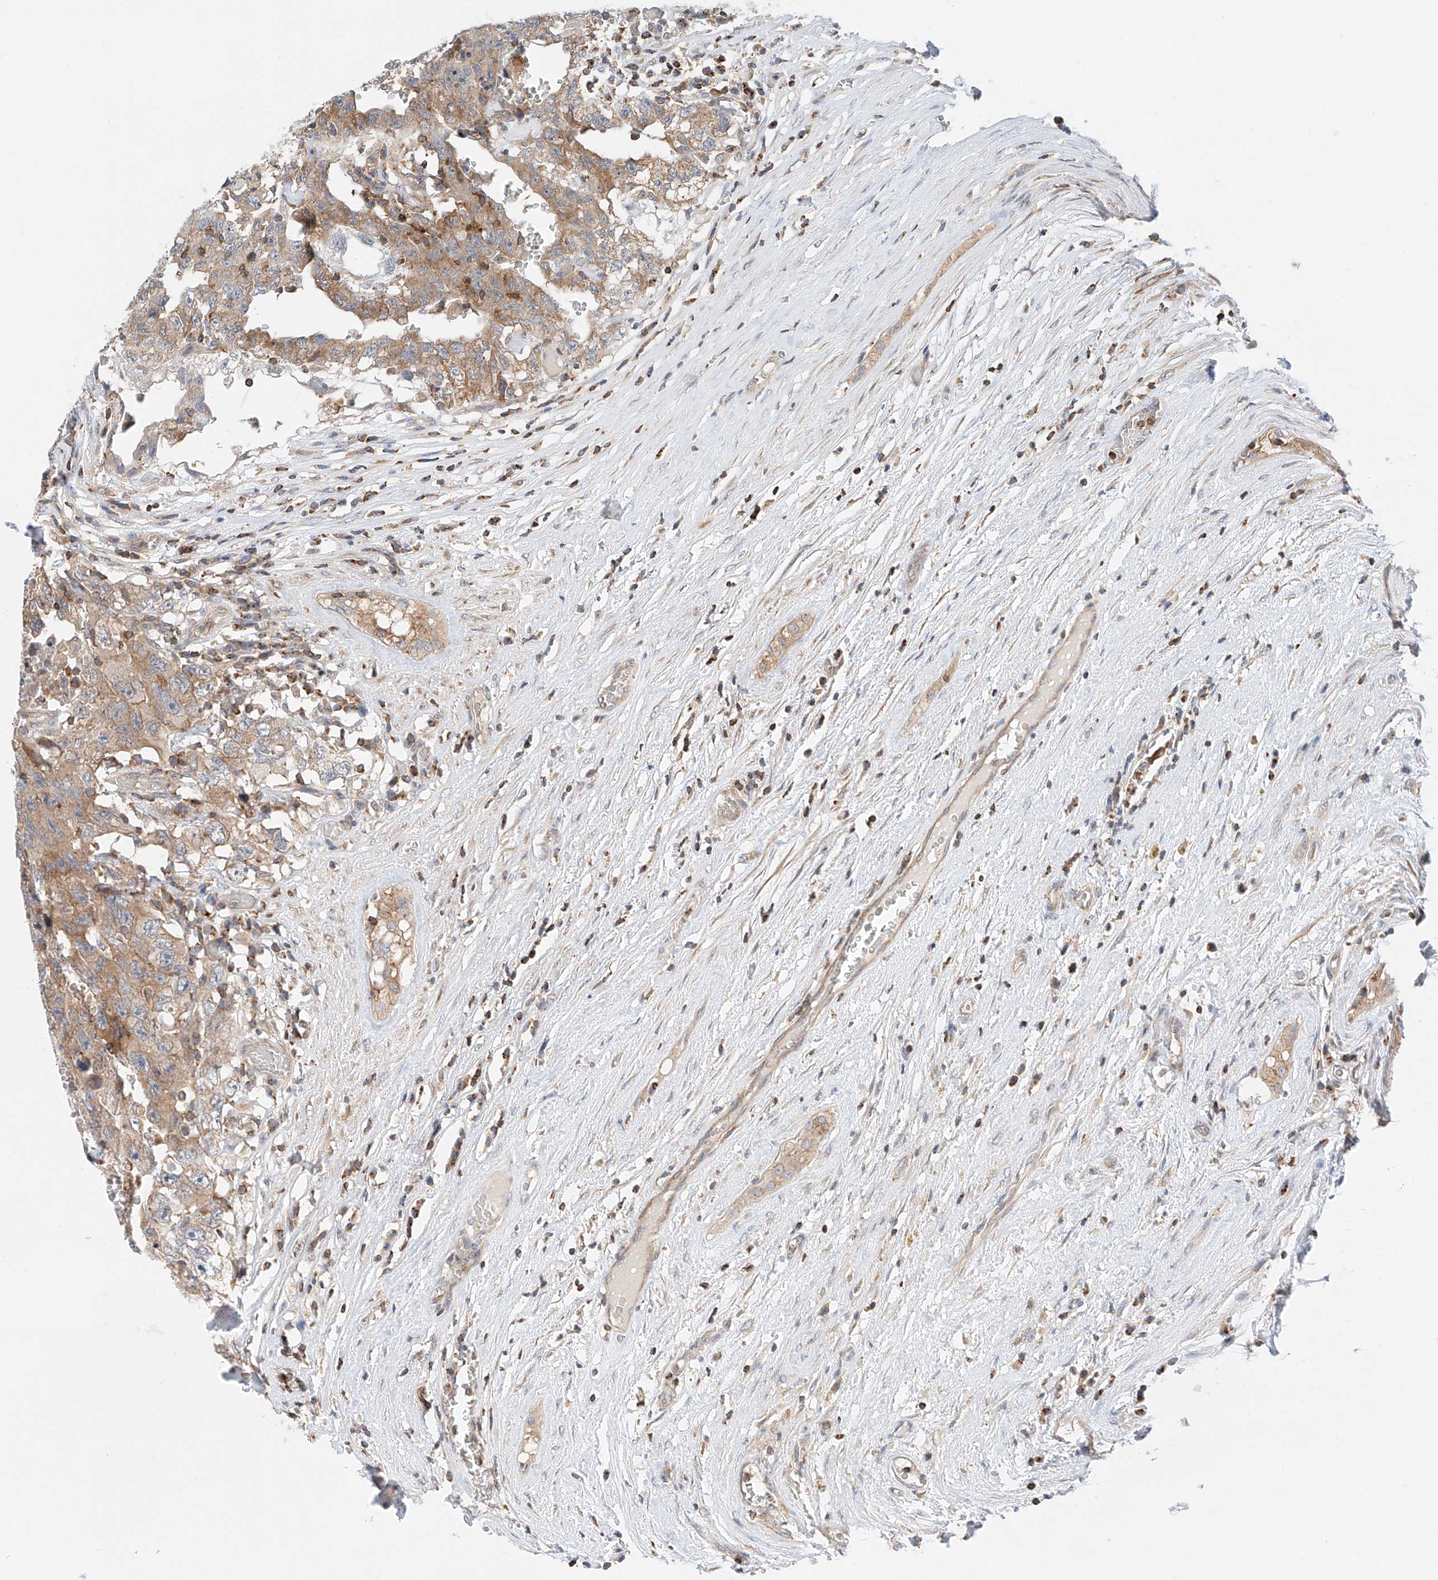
{"staining": {"intensity": "weak", "quantity": ">75%", "location": "cytoplasmic/membranous"}, "tissue": "testis cancer", "cell_type": "Tumor cells", "image_type": "cancer", "snomed": [{"axis": "morphology", "description": "Carcinoma, Embryonal, NOS"}, {"axis": "topography", "description": "Testis"}], "caption": "DAB (3,3'-diaminobenzidine) immunohistochemical staining of embryonal carcinoma (testis) exhibits weak cytoplasmic/membranous protein expression in about >75% of tumor cells.", "gene": "MFN2", "patient": {"sex": "male", "age": 26}}